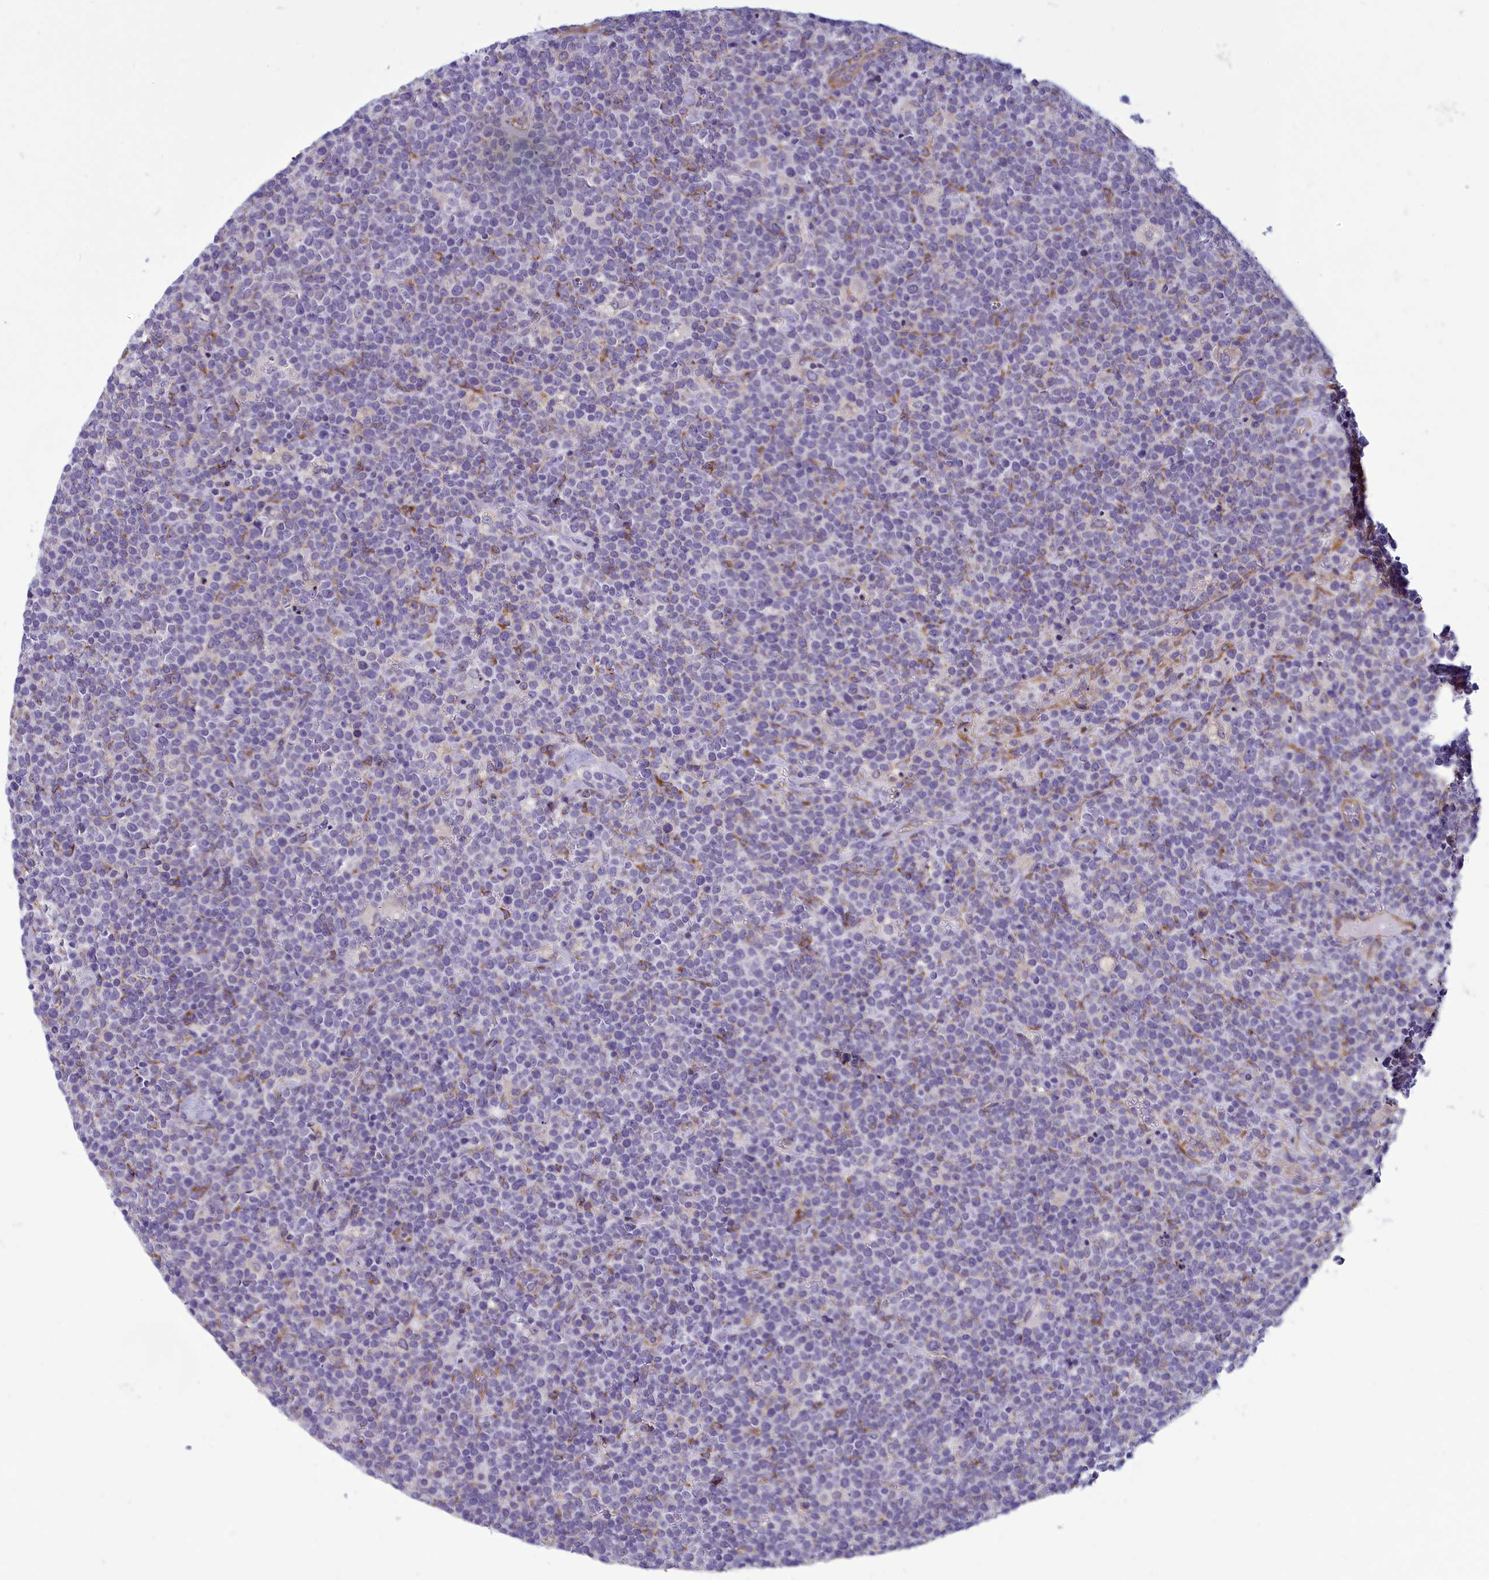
{"staining": {"intensity": "negative", "quantity": "none", "location": "none"}, "tissue": "lymphoma", "cell_type": "Tumor cells", "image_type": "cancer", "snomed": [{"axis": "morphology", "description": "Malignant lymphoma, non-Hodgkin's type, High grade"}, {"axis": "topography", "description": "Lymph node"}], "caption": "Photomicrograph shows no significant protein staining in tumor cells of high-grade malignant lymphoma, non-Hodgkin's type.", "gene": "CENATAC", "patient": {"sex": "male", "age": 61}}